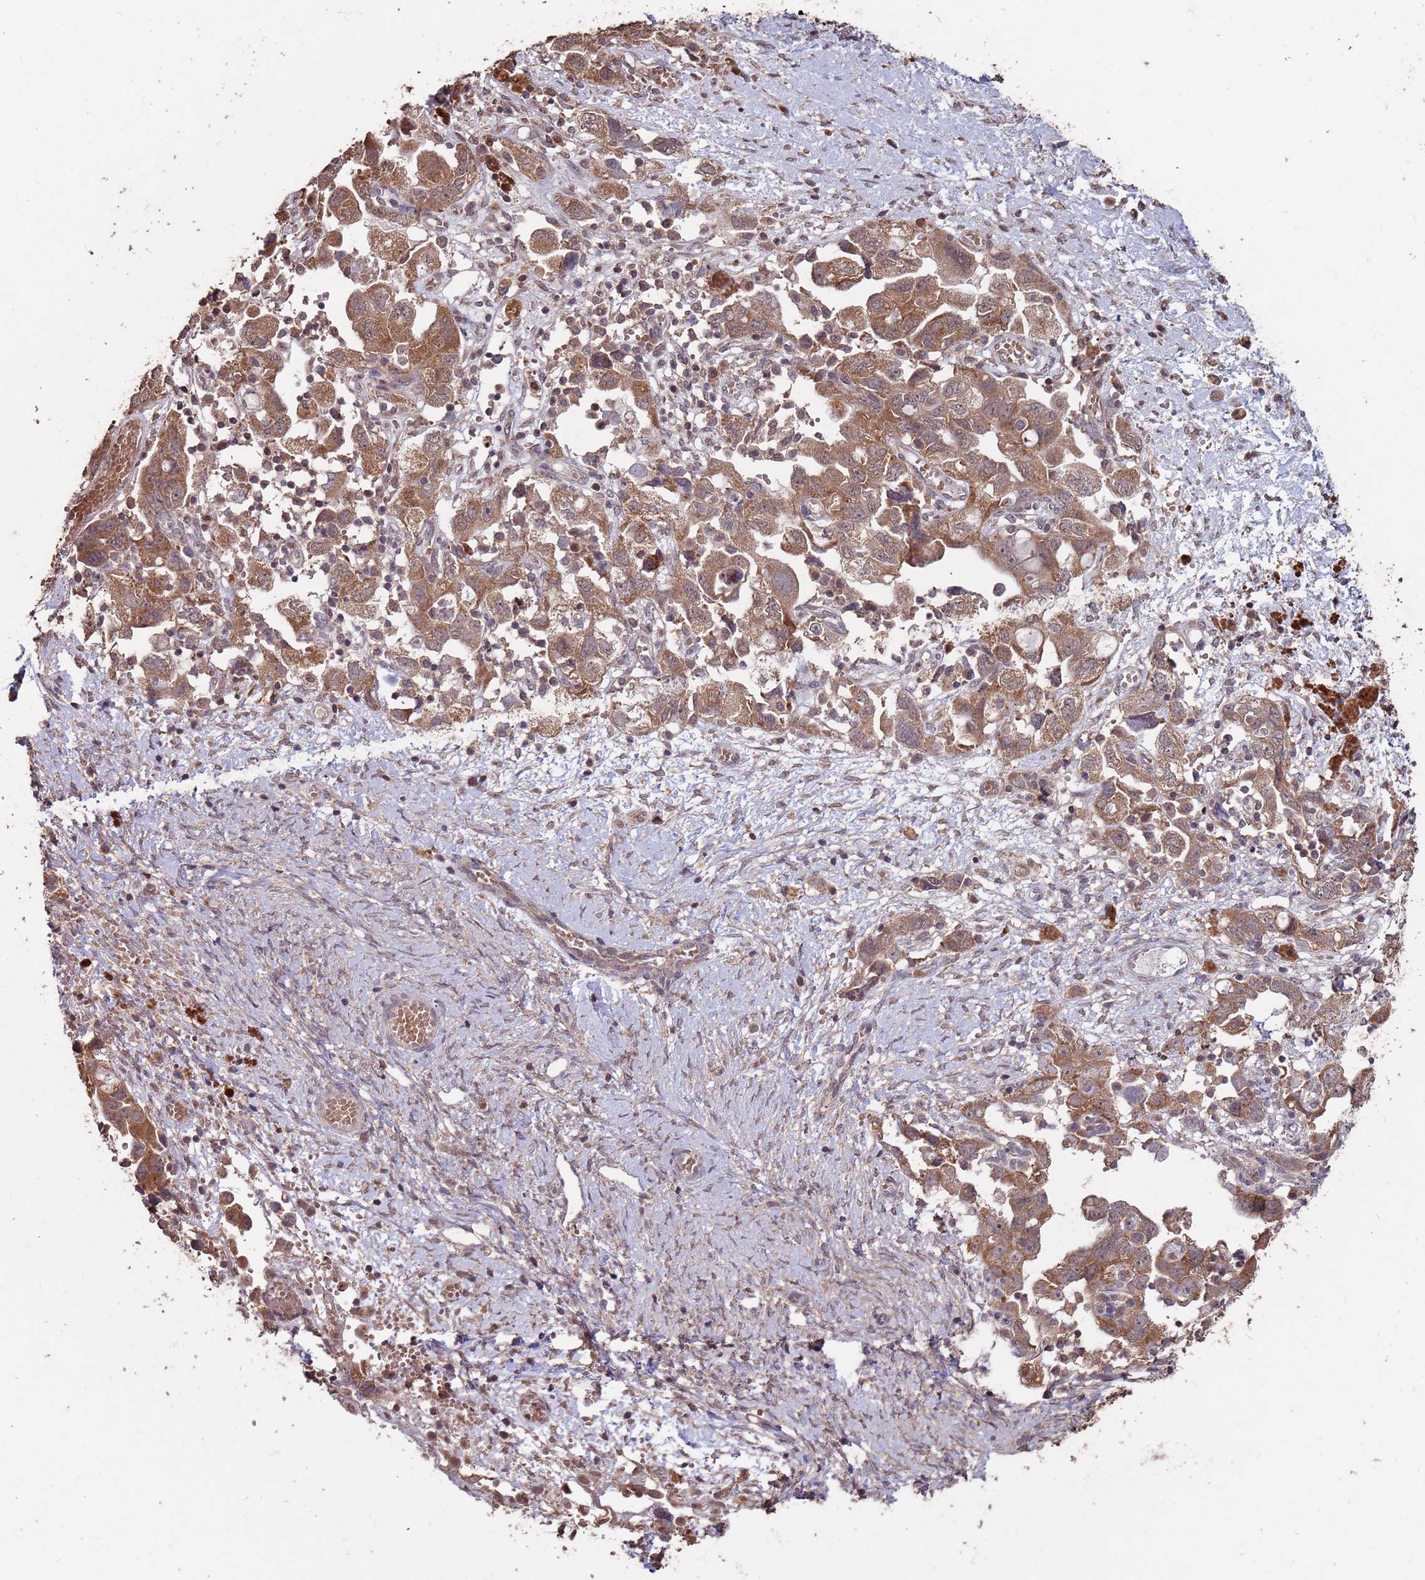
{"staining": {"intensity": "moderate", "quantity": ">75%", "location": "cytoplasmic/membranous"}, "tissue": "ovarian cancer", "cell_type": "Tumor cells", "image_type": "cancer", "snomed": [{"axis": "morphology", "description": "Carcinoma, NOS"}, {"axis": "morphology", "description": "Cystadenocarcinoma, serous, NOS"}, {"axis": "topography", "description": "Ovary"}], "caption": "Approximately >75% of tumor cells in human carcinoma (ovarian) exhibit moderate cytoplasmic/membranous protein staining as visualized by brown immunohistochemical staining.", "gene": "PRR7", "patient": {"sex": "female", "age": 69}}